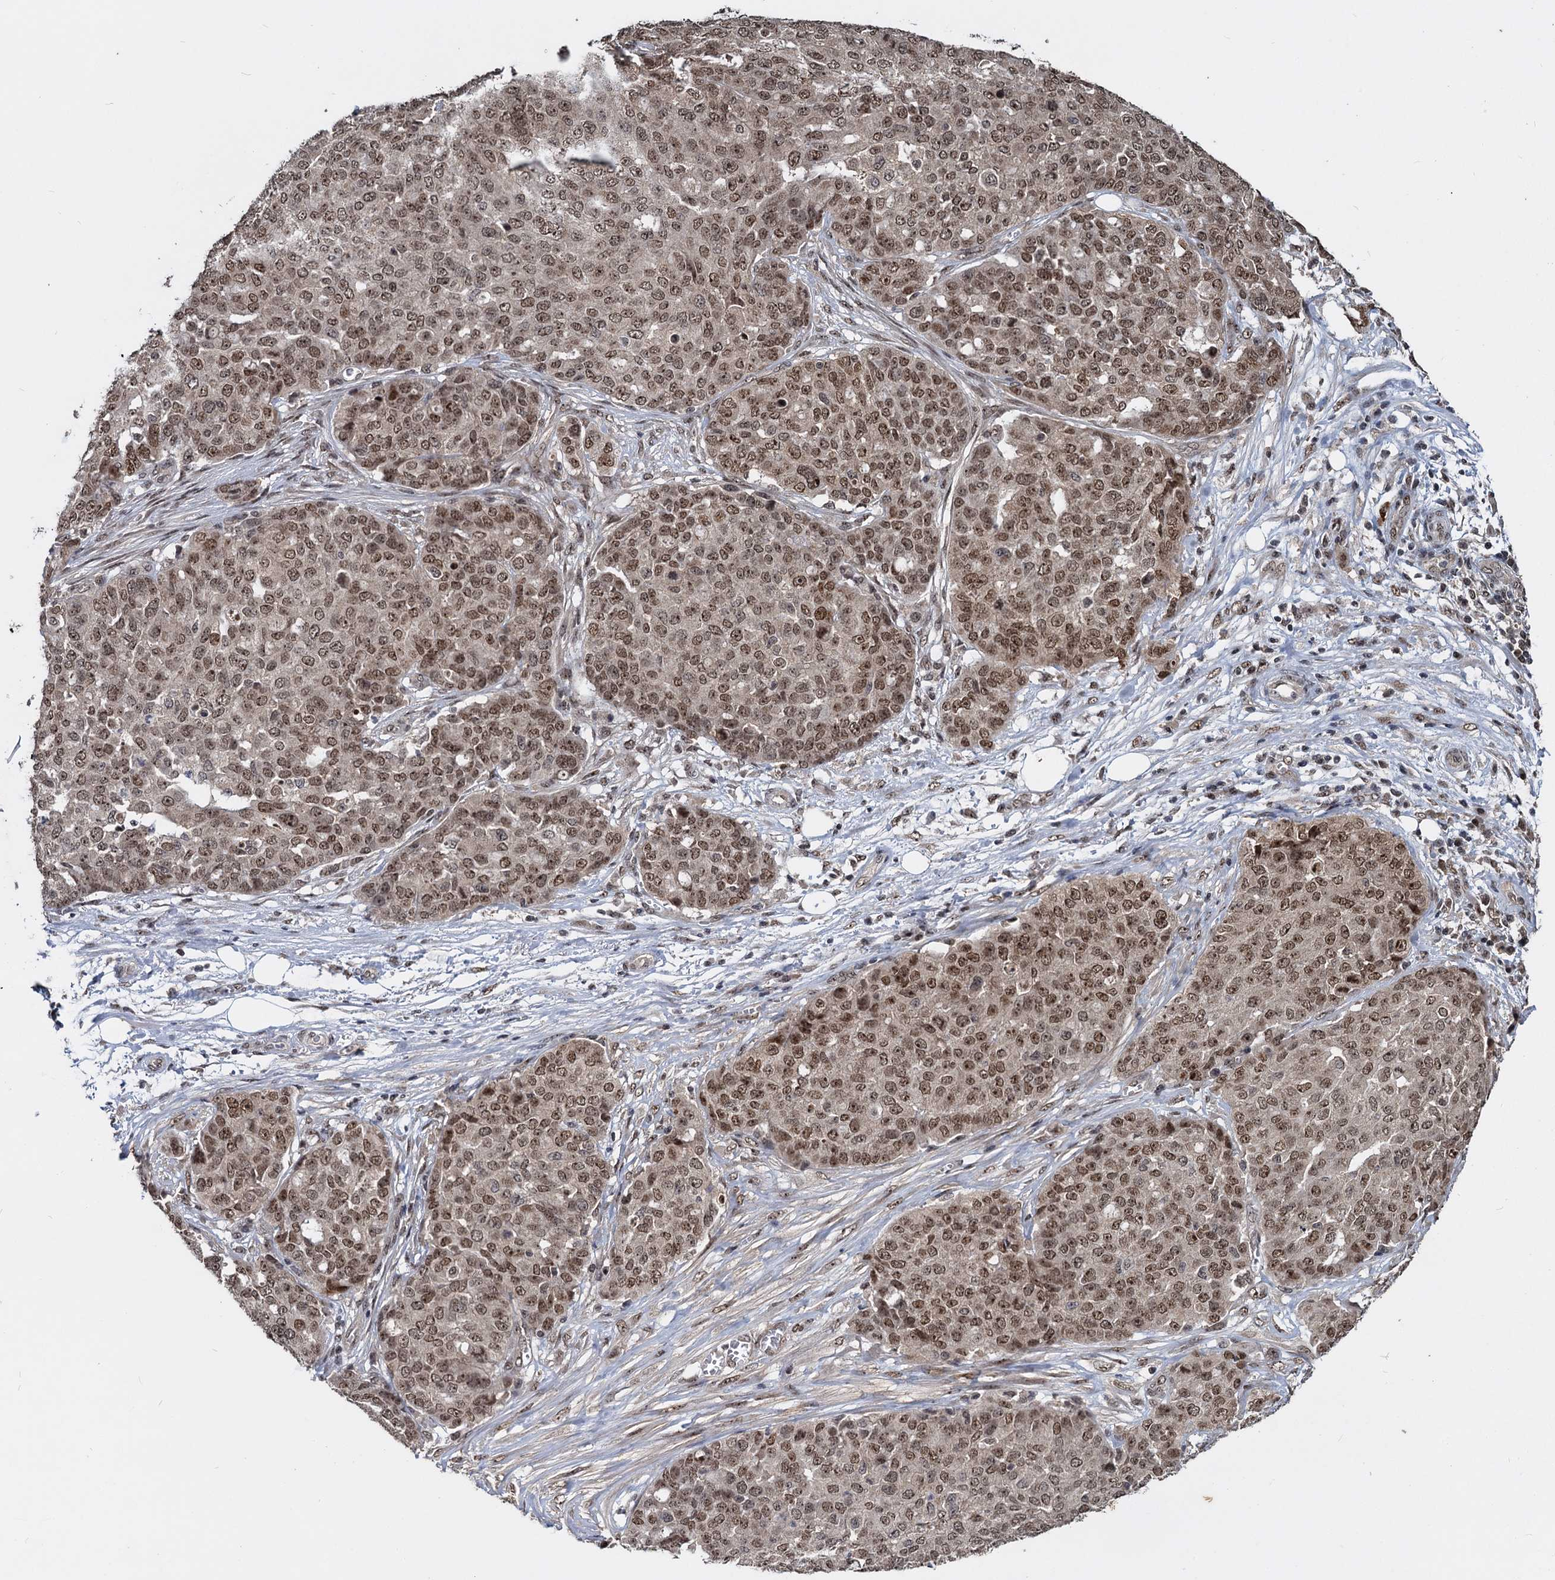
{"staining": {"intensity": "moderate", "quantity": ">75%", "location": "nuclear"}, "tissue": "ovarian cancer", "cell_type": "Tumor cells", "image_type": "cancer", "snomed": [{"axis": "morphology", "description": "Cystadenocarcinoma, serous, NOS"}, {"axis": "topography", "description": "Soft tissue"}, {"axis": "topography", "description": "Ovary"}], "caption": "This is a photomicrograph of immunohistochemistry (IHC) staining of ovarian cancer, which shows moderate expression in the nuclear of tumor cells.", "gene": "FAM216B", "patient": {"sex": "female", "age": 57}}